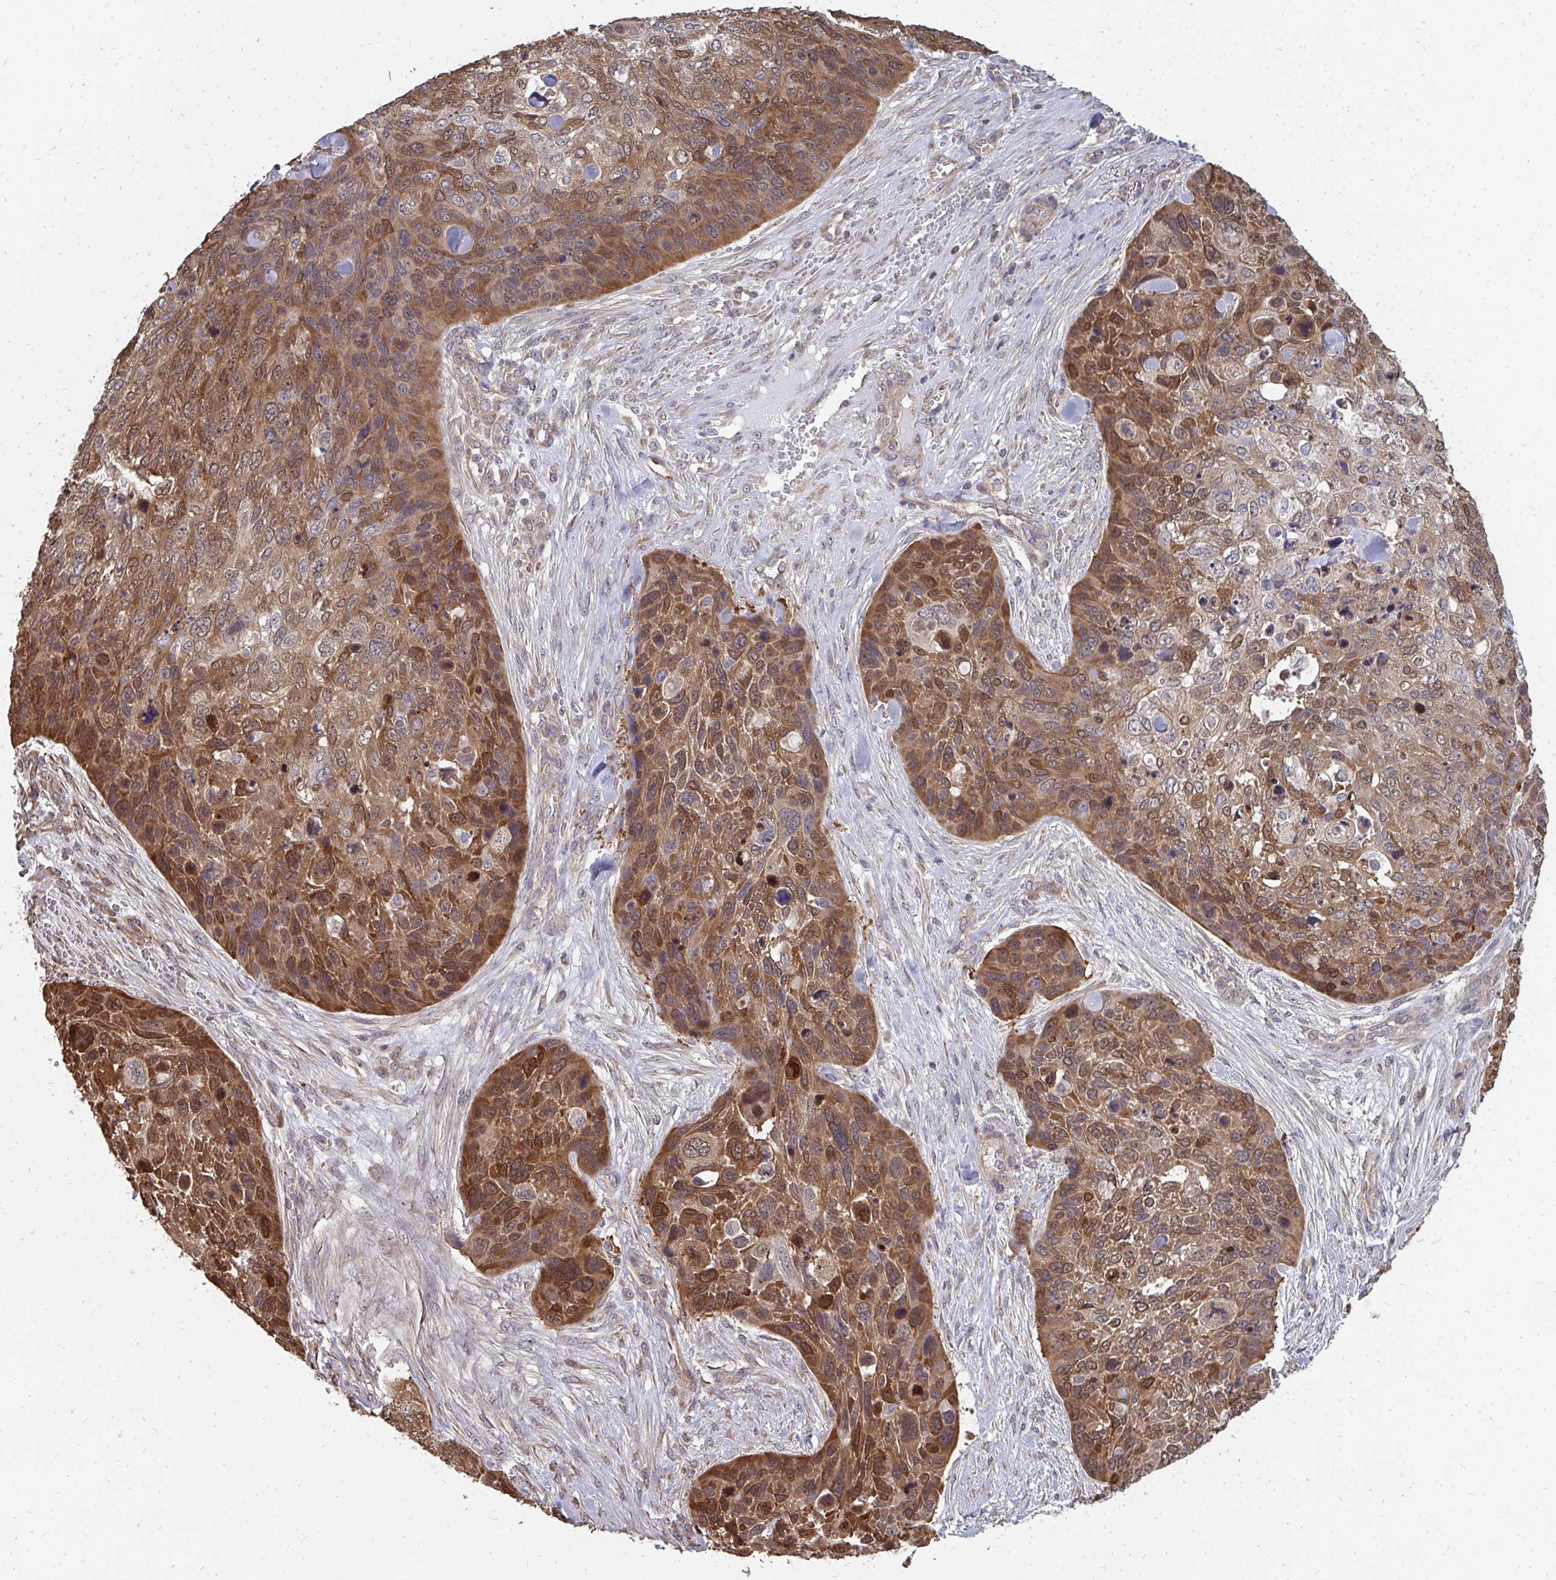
{"staining": {"intensity": "moderate", "quantity": ">75%", "location": "cytoplasmic/membranous"}, "tissue": "skin cancer", "cell_type": "Tumor cells", "image_type": "cancer", "snomed": [{"axis": "morphology", "description": "Basal cell carcinoma"}, {"axis": "topography", "description": "Skin"}], "caption": "High-power microscopy captured an IHC image of skin cancer, revealing moderate cytoplasmic/membranous expression in approximately >75% of tumor cells. (Stains: DAB in brown, nuclei in blue, Microscopy: brightfield microscopy at high magnification).", "gene": "DNAJA2", "patient": {"sex": "female", "age": 74}}